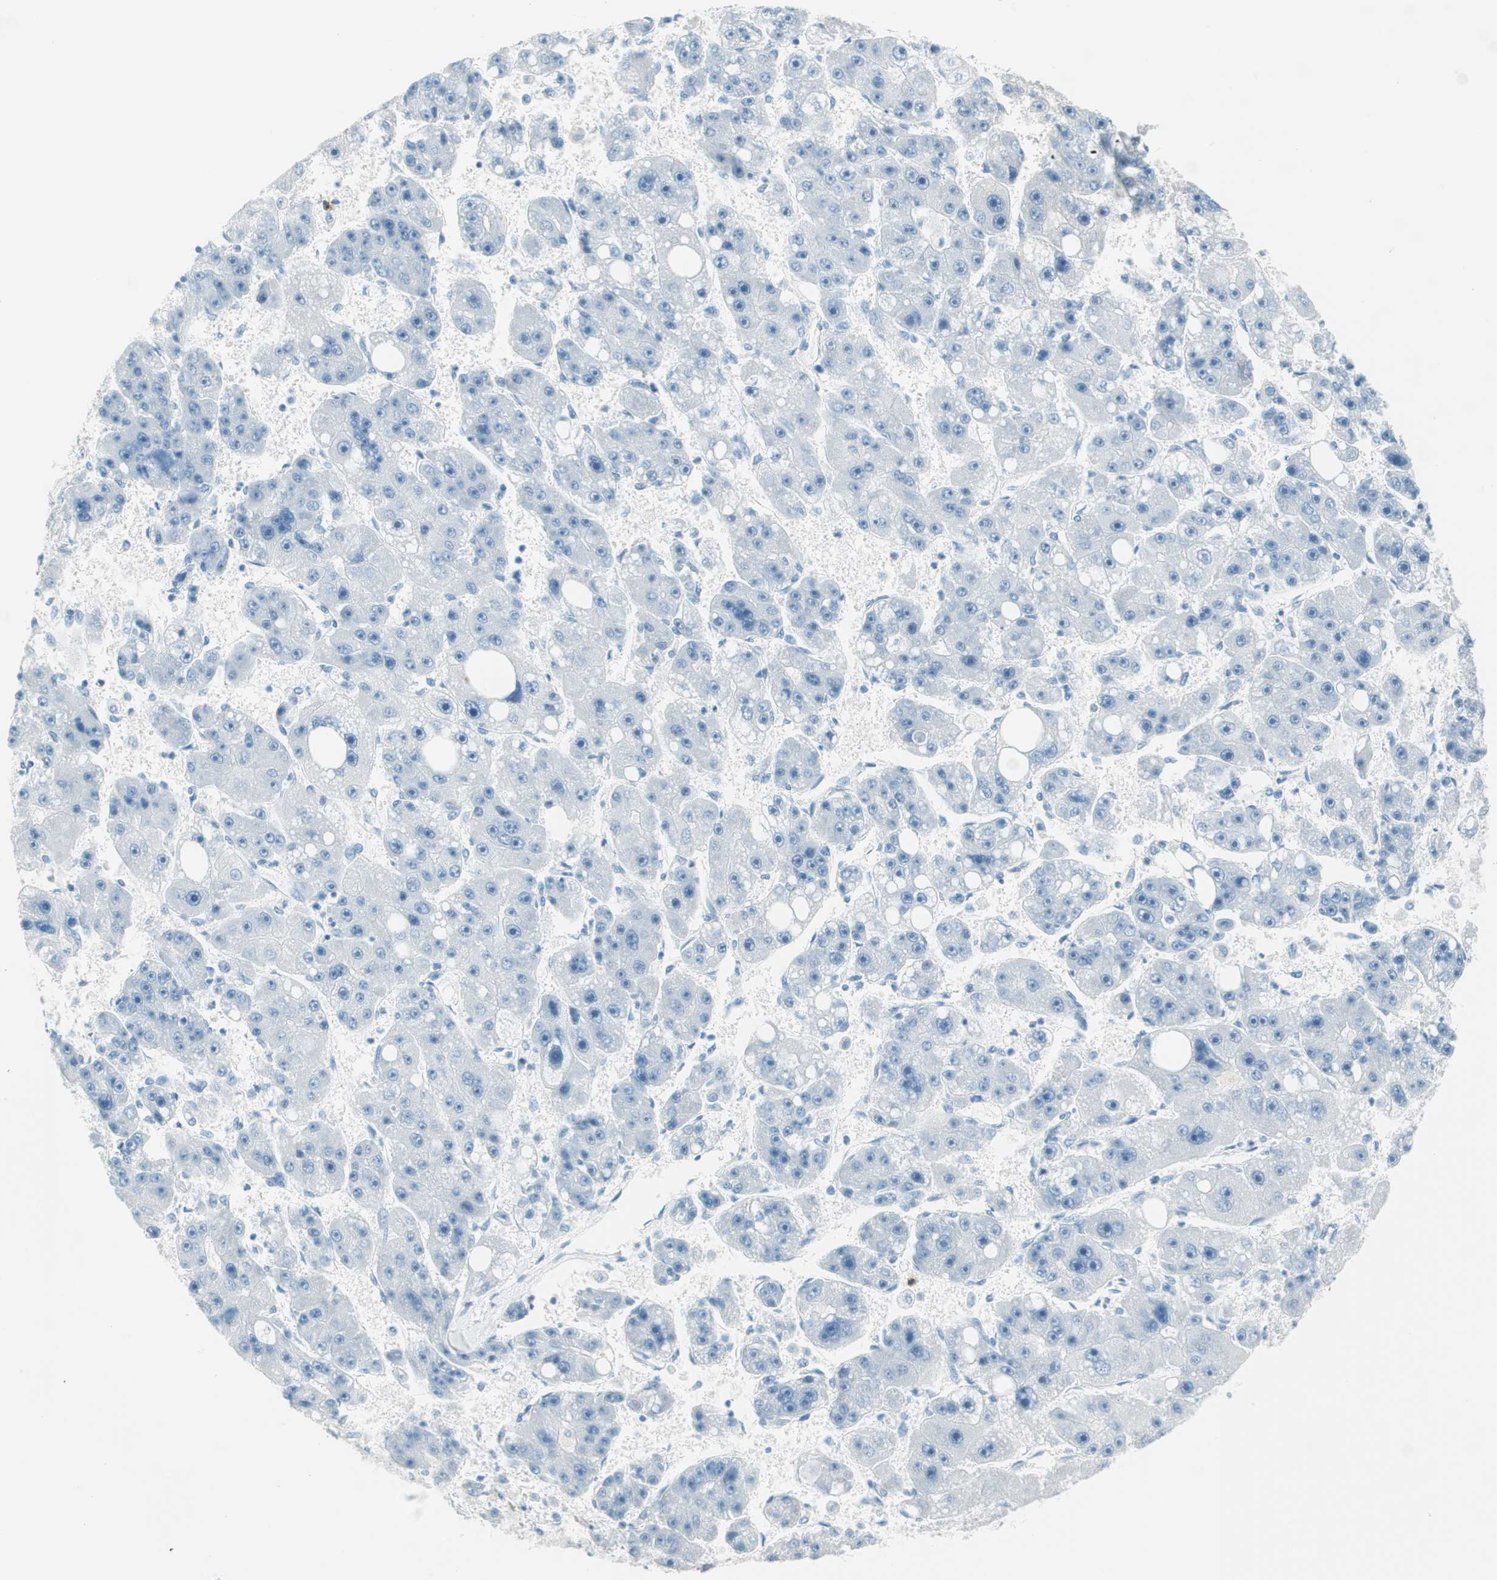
{"staining": {"intensity": "negative", "quantity": "none", "location": "none"}, "tissue": "liver cancer", "cell_type": "Tumor cells", "image_type": "cancer", "snomed": [{"axis": "morphology", "description": "Carcinoma, Hepatocellular, NOS"}, {"axis": "topography", "description": "Liver"}], "caption": "Immunohistochemistry of human liver cancer (hepatocellular carcinoma) reveals no positivity in tumor cells. (DAB IHC with hematoxylin counter stain).", "gene": "TNFRSF13C", "patient": {"sex": "female", "age": 61}}